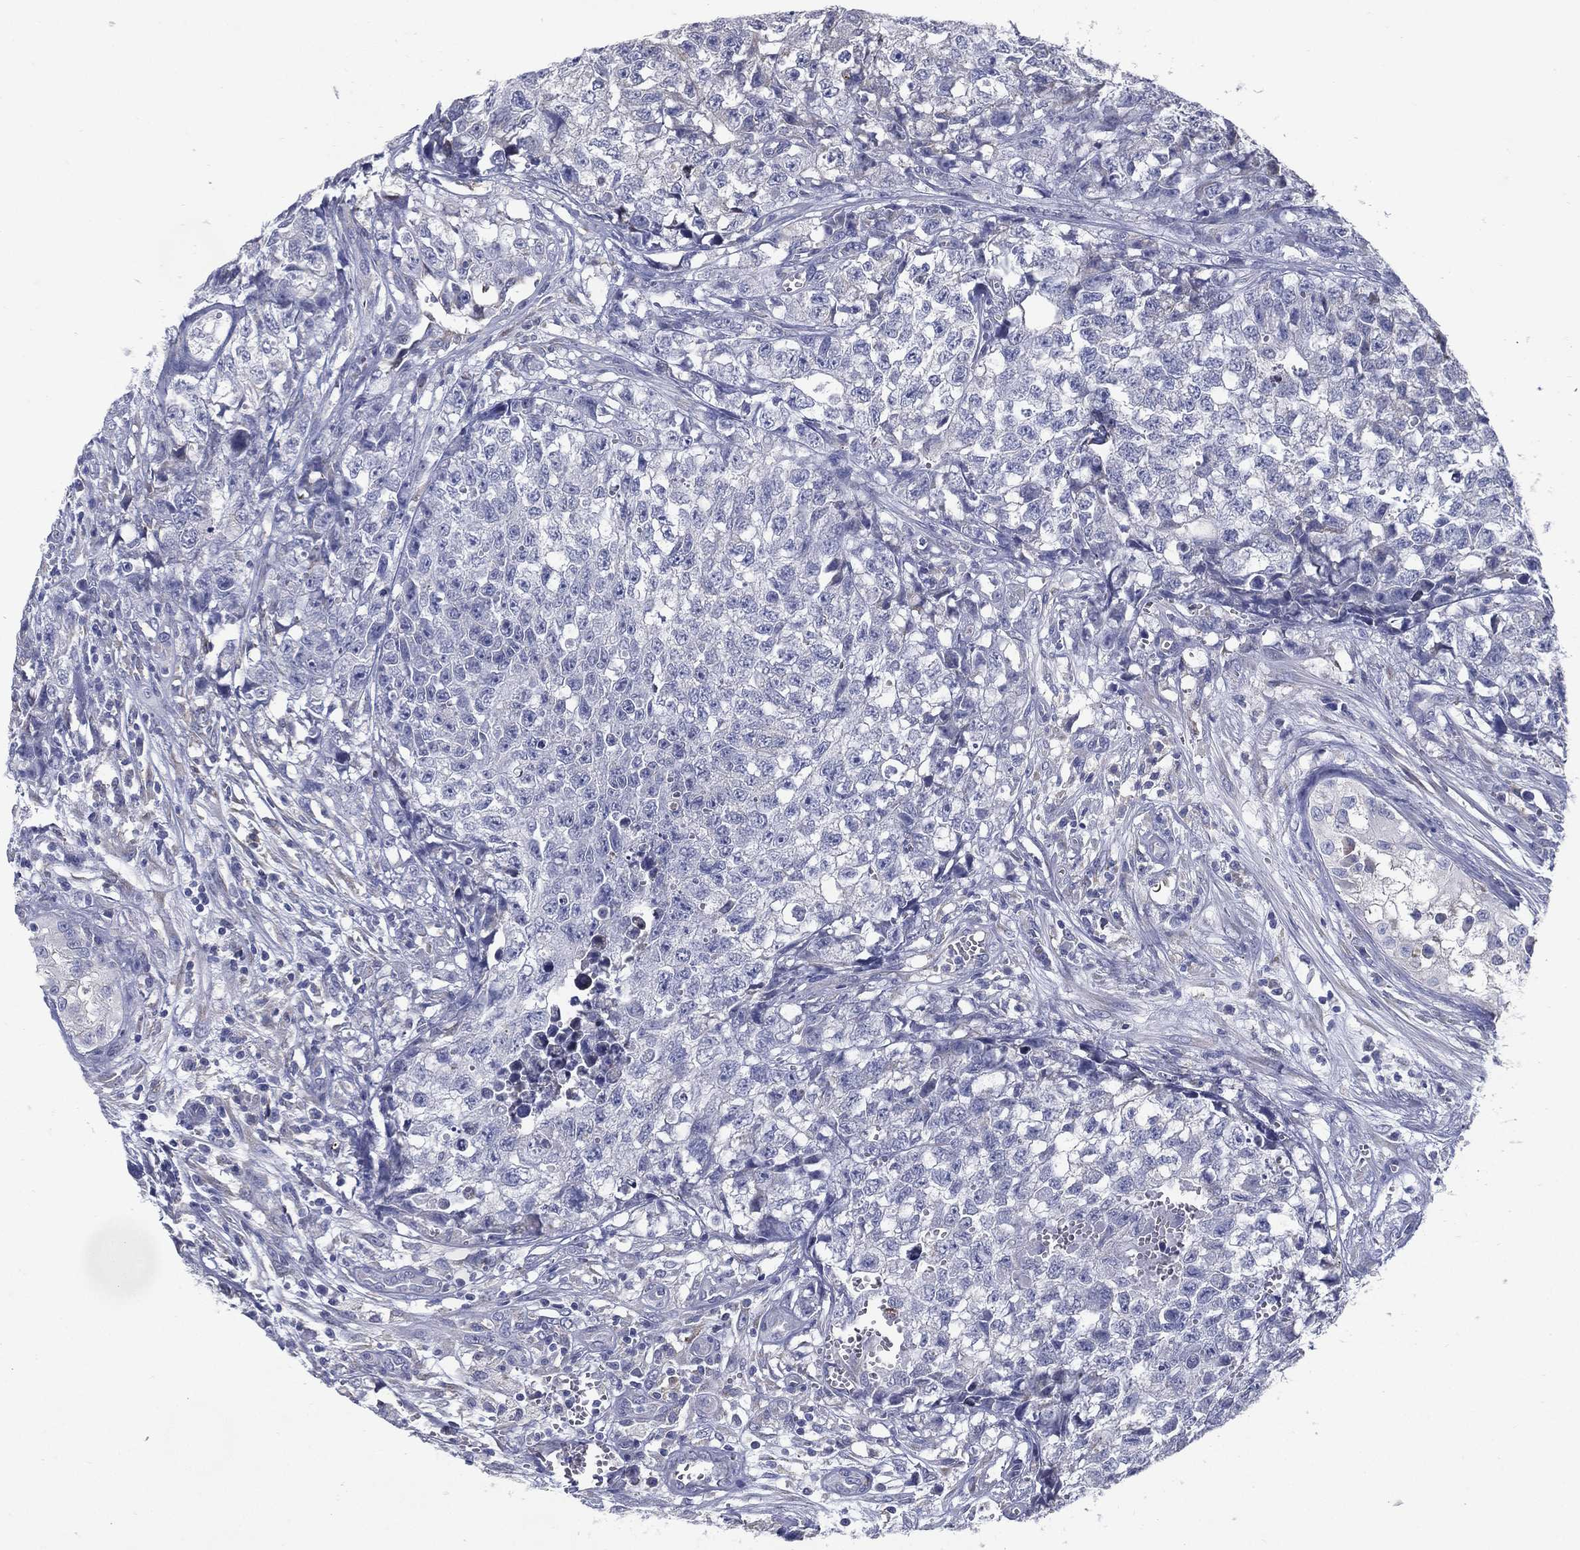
{"staining": {"intensity": "negative", "quantity": "none", "location": "none"}, "tissue": "testis cancer", "cell_type": "Tumor cells", "image_type": "cancer", "snomed": [{"axis": "morphology", "description": "Seminoma, NOS"}, {"axis": "morphology", "description": "Carcinoma, Embryonal, NOS"}, {"axis": "topography", "description": "Testis"}], "caption": "An immunohistochemistry (IHC) histopathology image of embryonal carcinoma (testis) is shown. There is no staining in tumor cells of embryonal carcinoma (testis).", "gene": "C19orf18", "patient": {"sex": "male", "age": 22}}